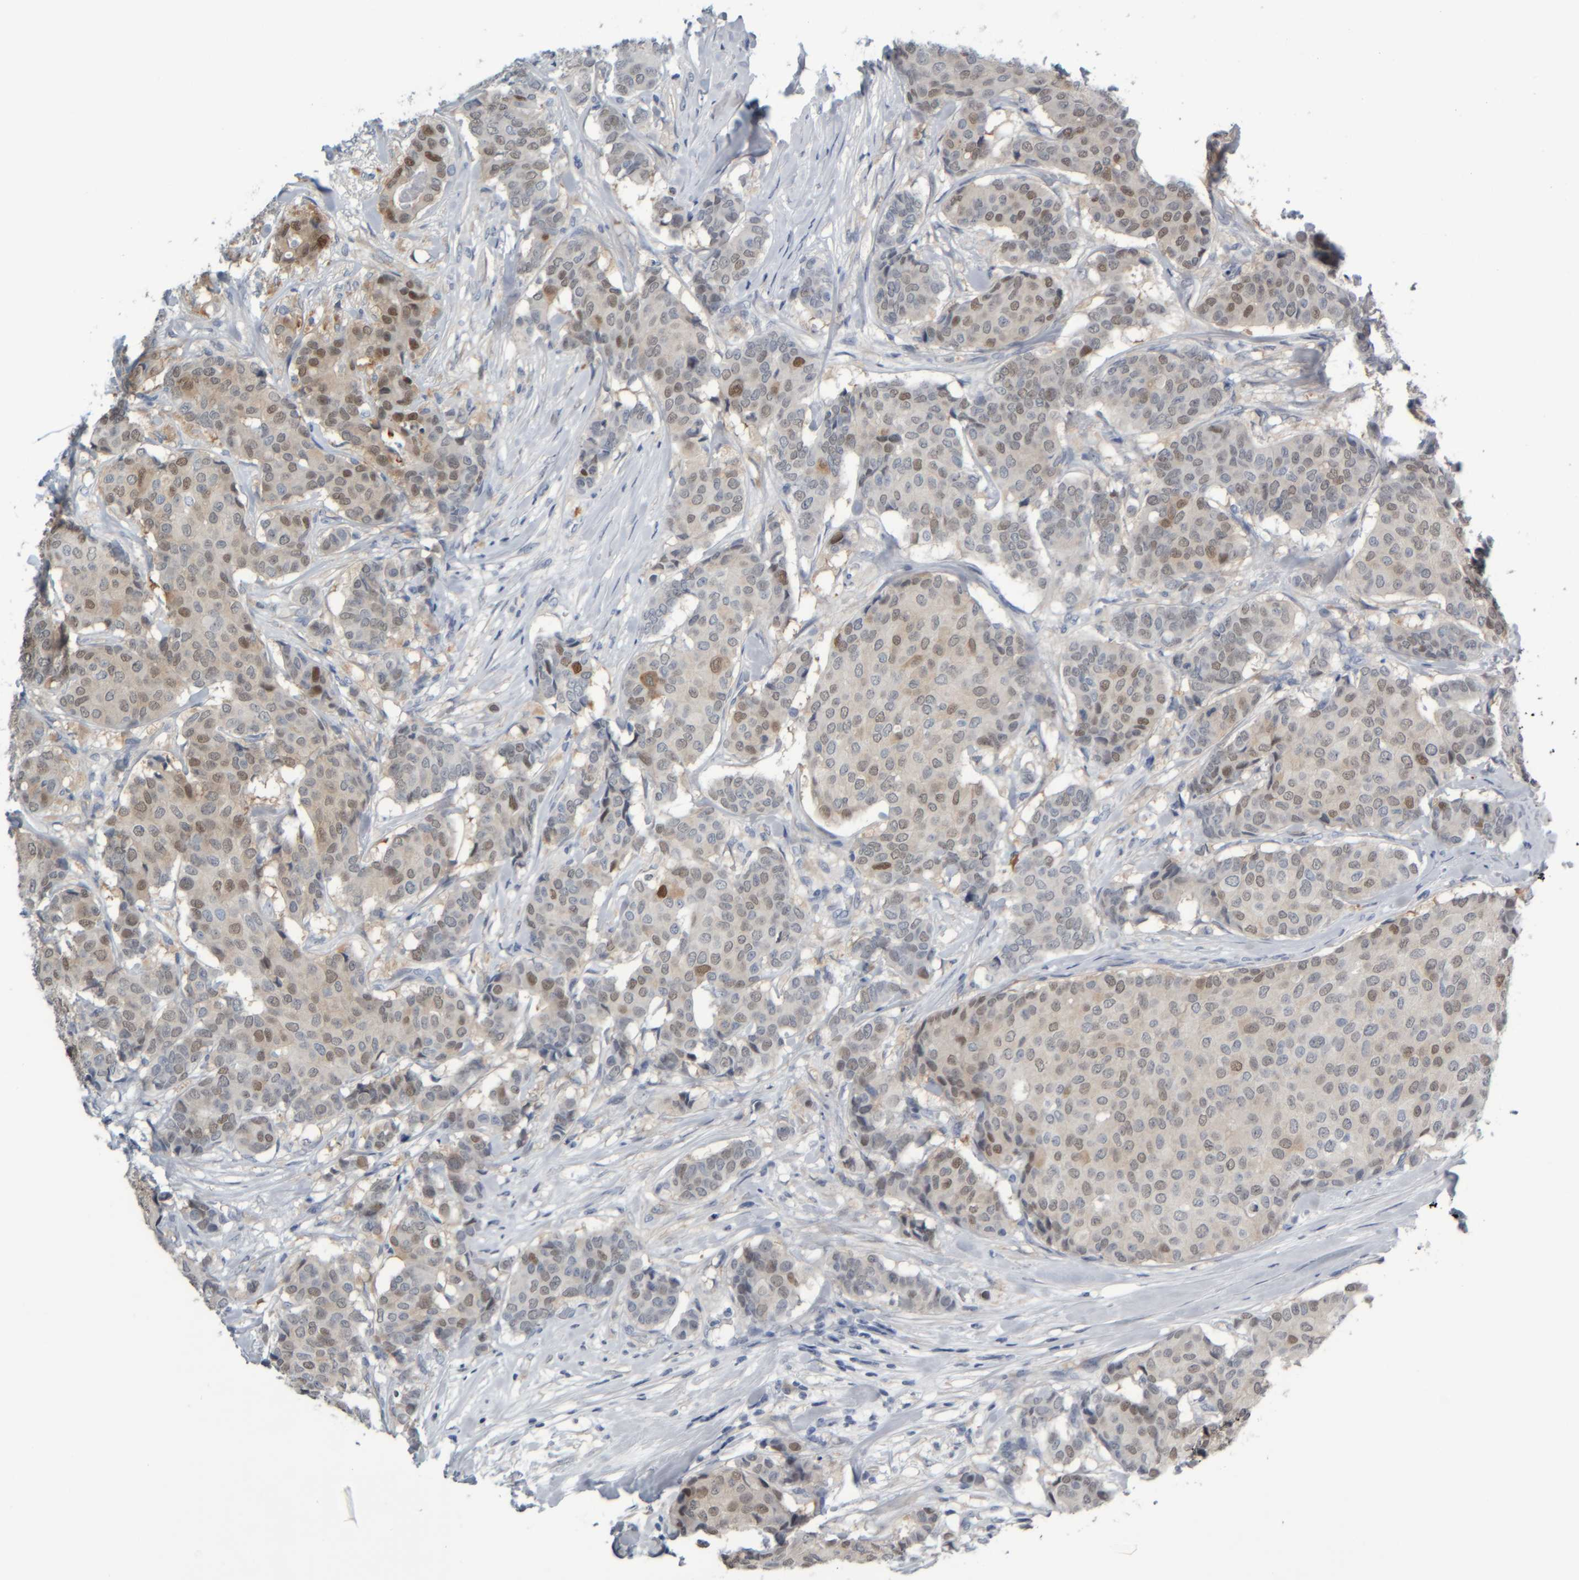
{"staining": {"intensity": "weak", "quantity": ">75%", "location": "nuclear"}, "tissue": "breast cancer", "cell_type": "Tumor cells", "image_type": "cancer", "snomed": [{"axis": "morphology", "description": "Duct carcinoma"}, {"axis": "topography", "description": "Breast"}], "caption": "Human invasive ductal carcinoma (breast) stained with a protein marker demonstrates weak staining in tumor cells.", "gene": "COL14A1", "patient": {"sex": "female", "age": 75}}